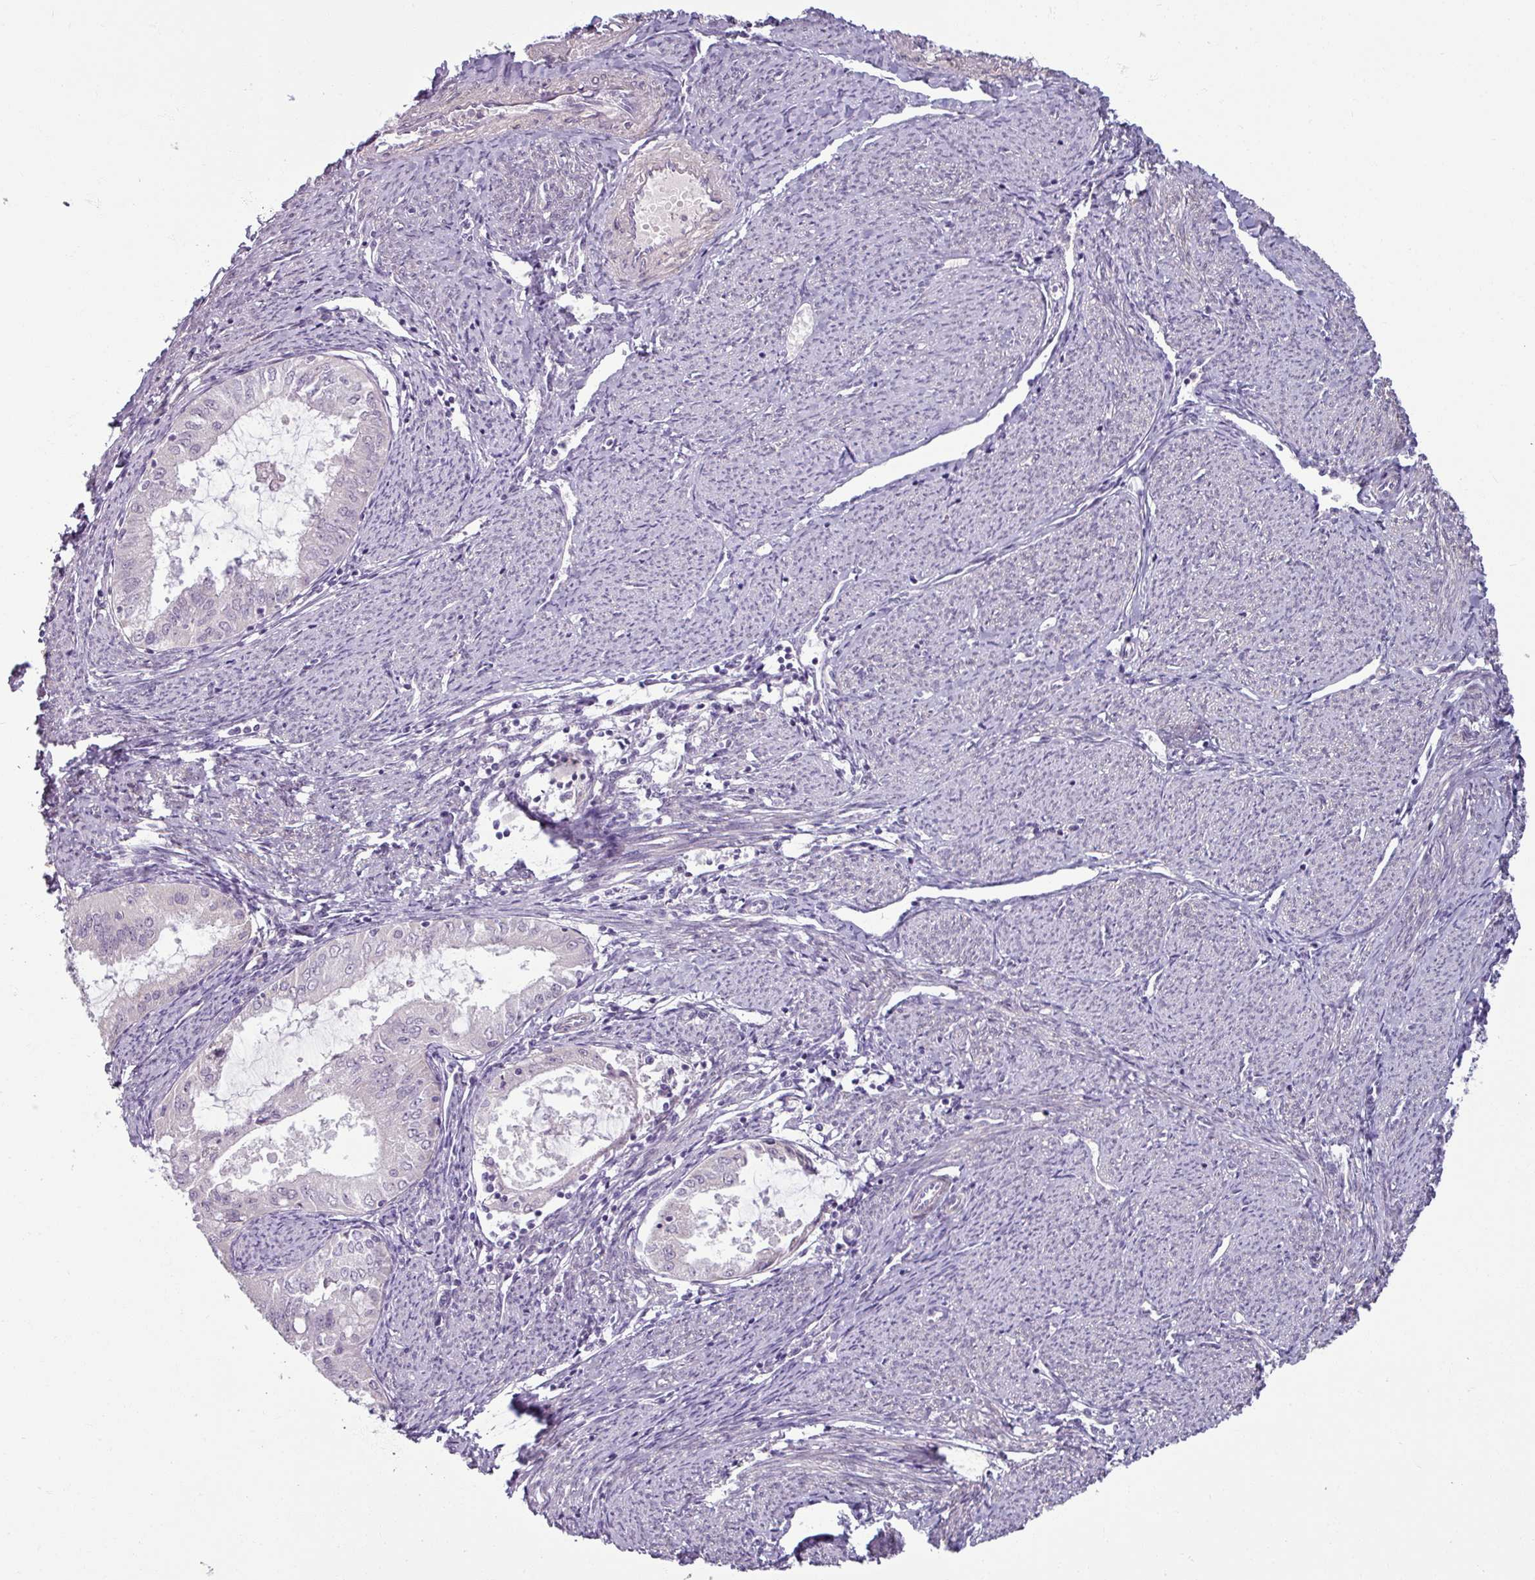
{"staining": {"intensity": "negative", "quantity": "none", "location": "none"}, "tissue": "endometrial cancer", "cell_type": "Tumor cells", "image_type": "cancer", "snomed": [{"axis": "morphology", "description": "Adenocarcinoma, NOS"}, {"axis": "topography", "description": "Endometrium"}], "caption": "DAB (3,3'-diaminobenzidine) immunohistochemical staining of human endometrial cancer (adenocarcinoma) reveals no significant staining in tumor cells.", "gene": "UVSSA", "patient": {"sex": "female", "age": 70}}